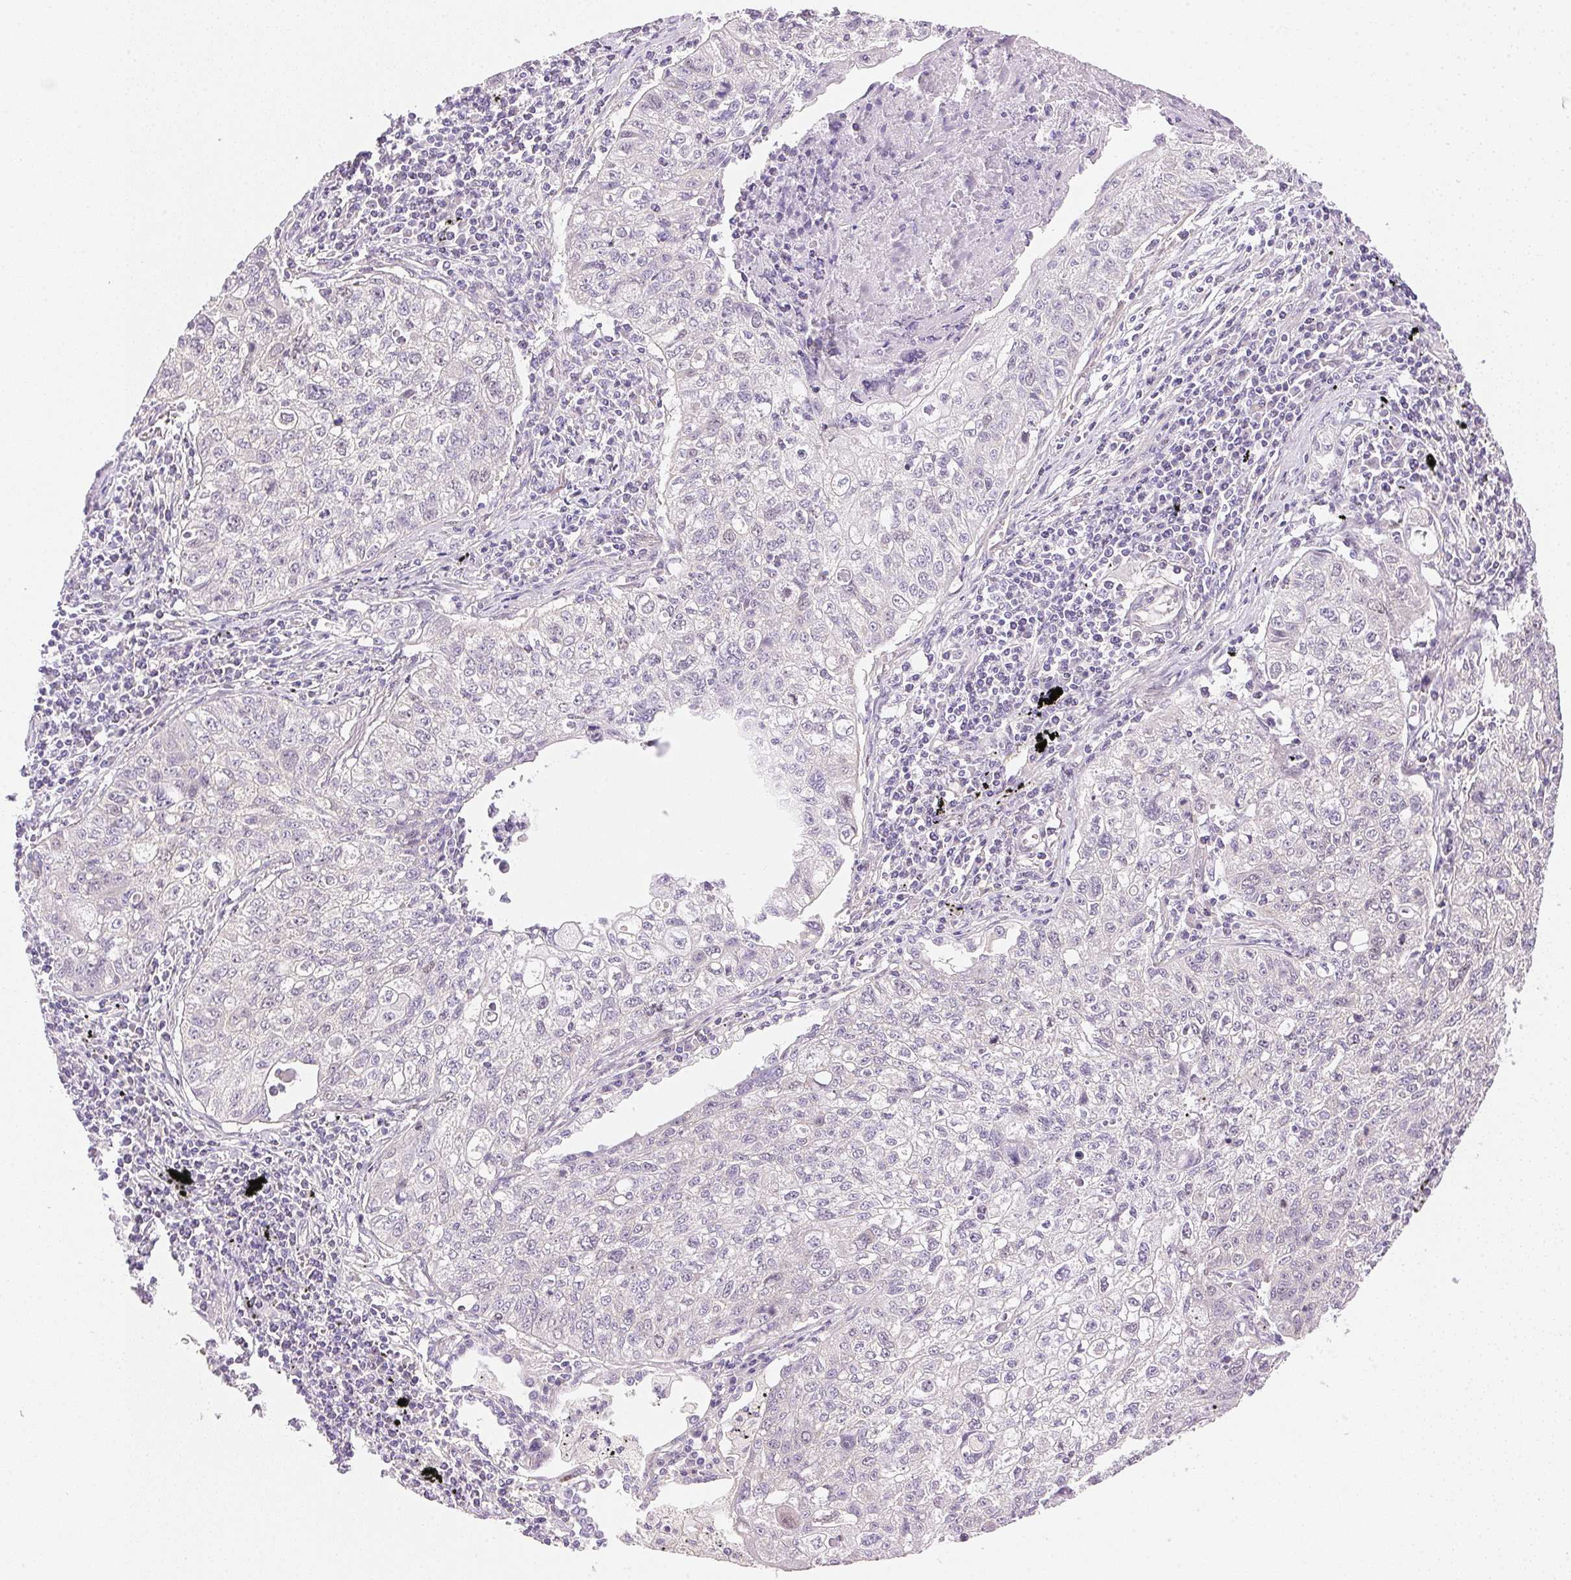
{"staining": {"intensity": "negative", "quantity": "none", "location": "none"}, "tissue": "lung cancer", "cell_type": "Tumor cells", "image_type": "cancer", "snomed": [{"axis": "morphology", "description": "Normal morphology"}, {"axis": "morphology", "description": "Aneuploidy"}, {"axis": "morphology", "description": "Squamous cell carcinoma, NOS"}, {"axis": "topography", "description": "Lymph node"}, {"axis": "topography", "description": "Lung"}], "caption": "The immunohistochemistry histopathology image has no significant positivity in tumor cells of lung squamous cell carcinoma tissue. Nuclei are stained in blue.", "gene": "SMTN", "patient": {"sex": "female", "age": 76}}